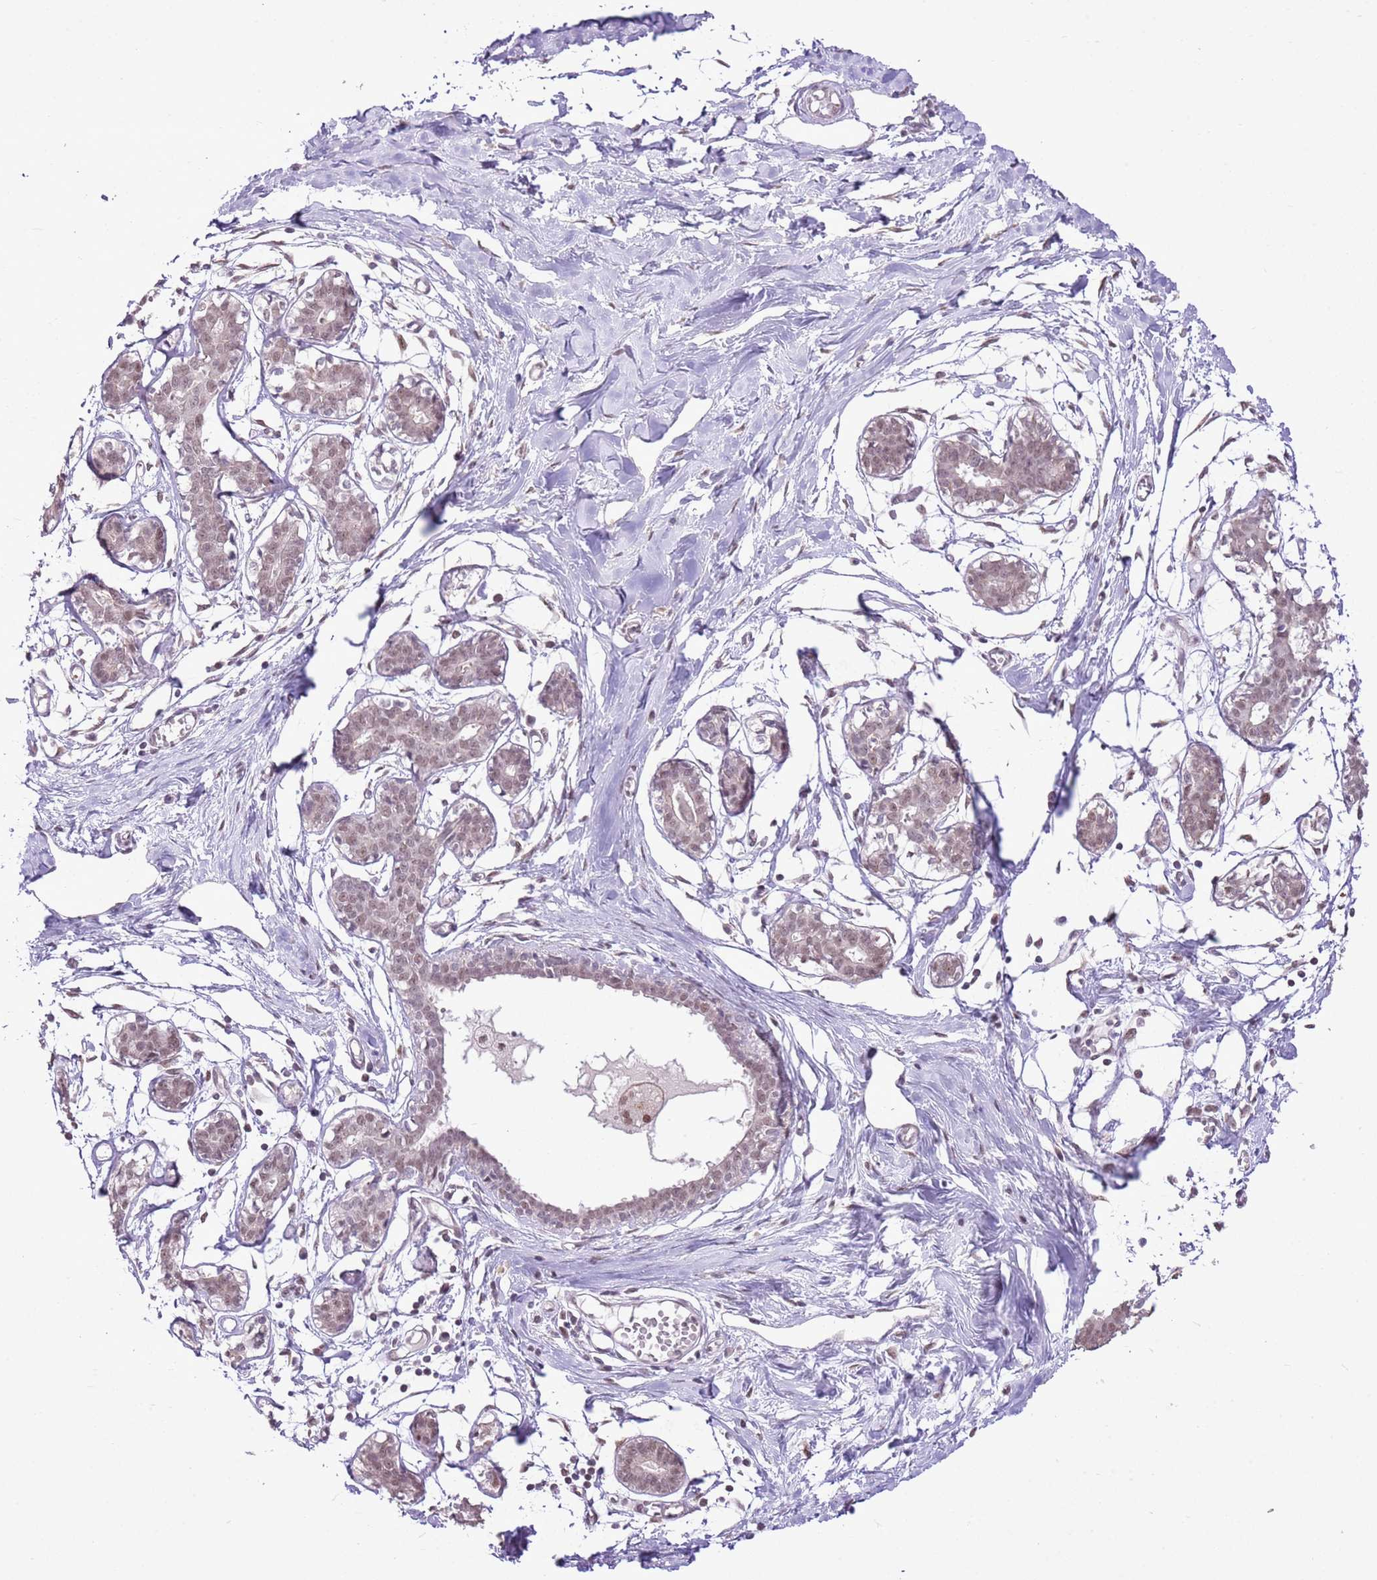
{"staining": {"intensity": "negative", "quantity": "none", "location": "none"}, "tissue": "breast", "cell_type": "Adipocytes", "image_type": "normal", "snomed": [{"axis": "morphology", "description": "Normal tissue, NOS"}, {"axis": "topography", "description": "Breast"}], "caption": "Immunohistochemistry (IHC) of unremarkable human breast demonstrates no expression in adipocytes. (DAB (3,3'-diaminobenzidine) immunohistochemistry (IHC) with hematoxylin counter stain).", "gene": "NACC2", "patient": {"sex": "female", "age": 27}}